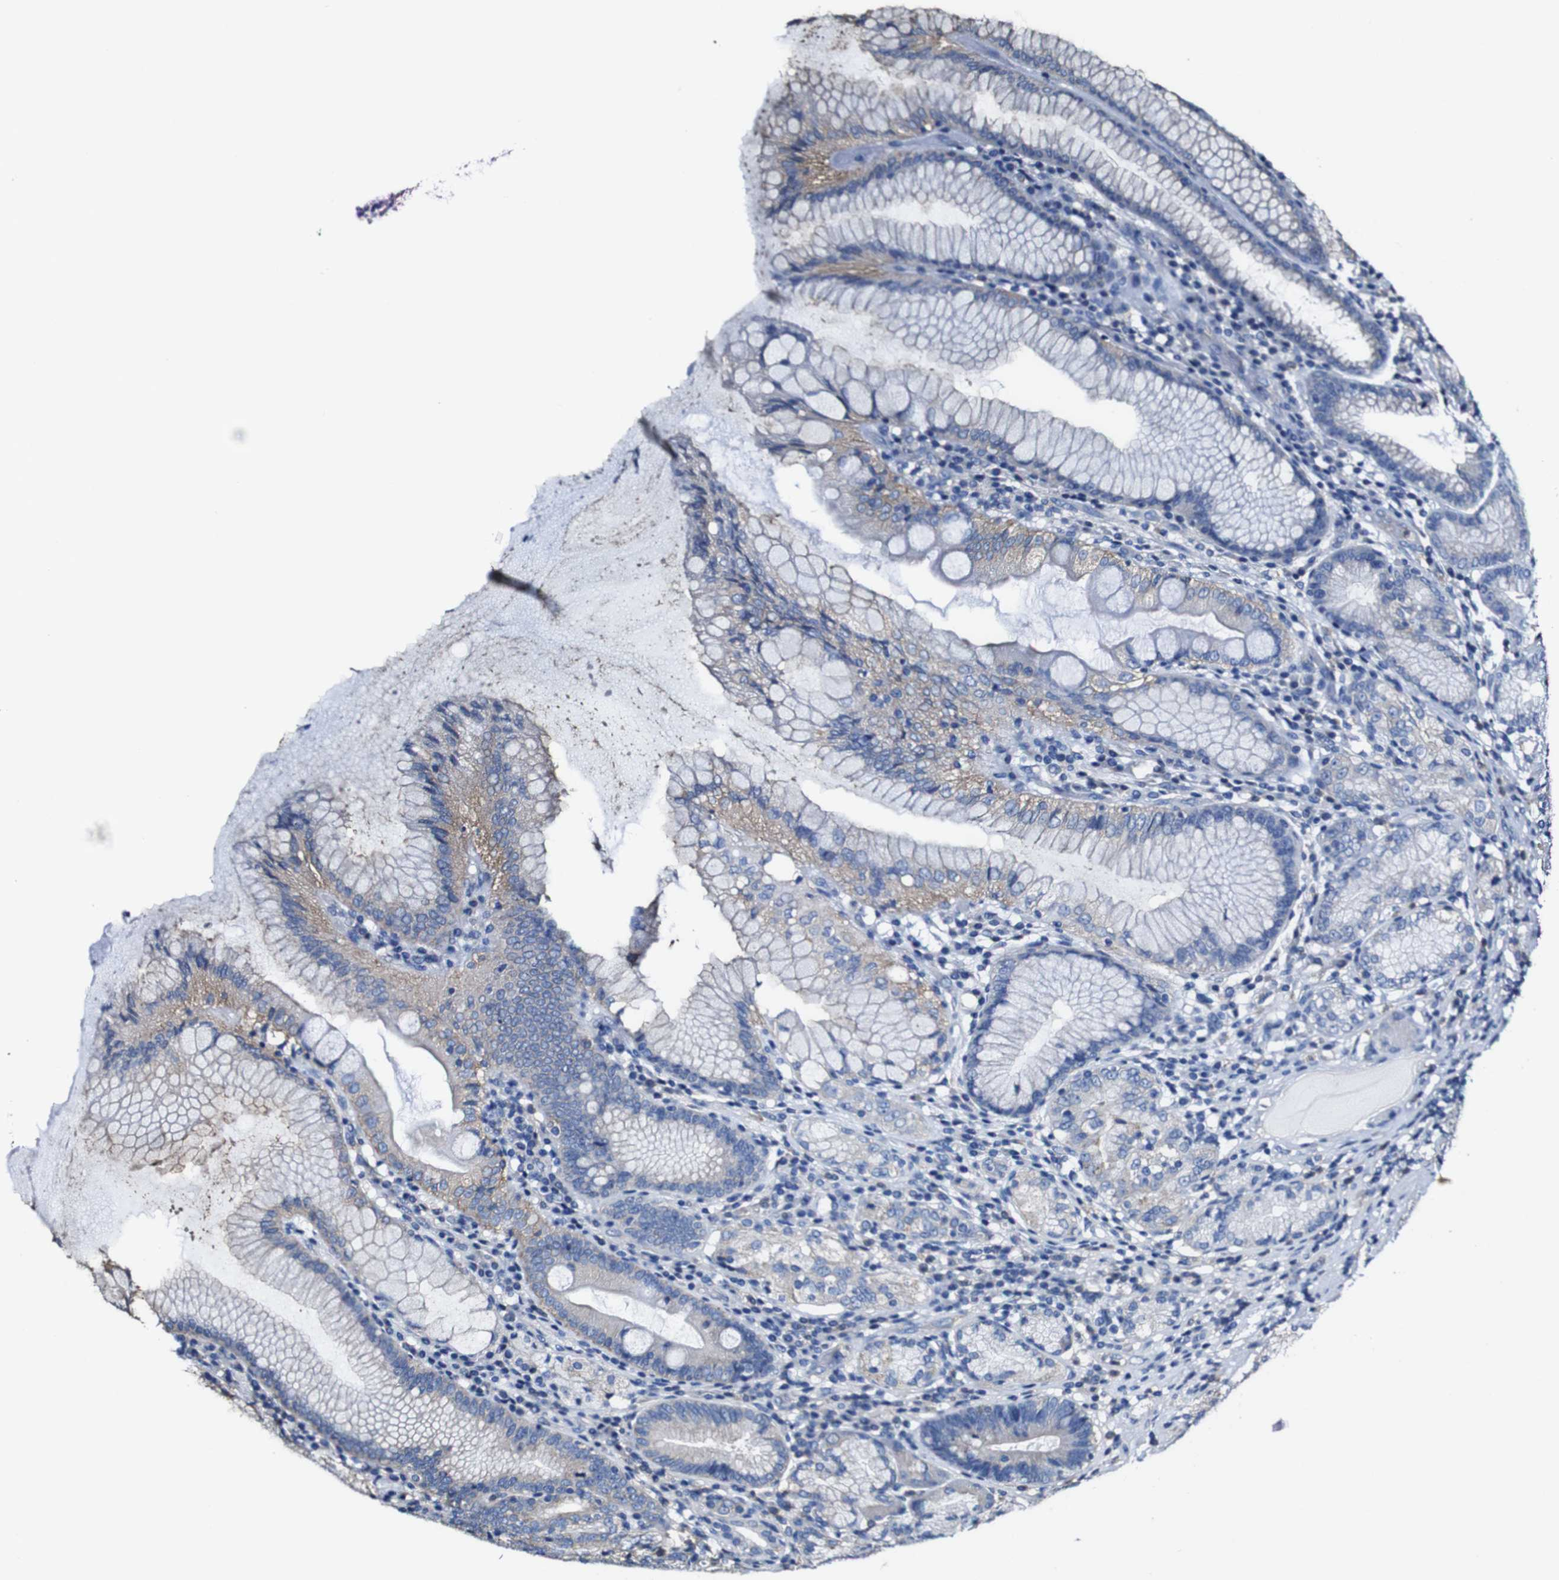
{"staining": {"intensity": "moderate", "quantity": "<25%", "location": "cytoplasmic/membranous"}, "tissue": "stomach", "cell_type": "Glandular cells", "image_type": "normal", "snomed": [{"axis": "morphology", "description": "Normal tissue, NOS"}, {"axis": "topography", "description": "Stomach, lower"}], "caption": "Immunohistochemical staining of unremarkable stomach exhibits <25% levels of moderate cytoplasmic/membranous protein positivity in approximately <25% of glandular cells.", "gene": "CSF1R", "patient": {"sex": "female", "age": 76}}